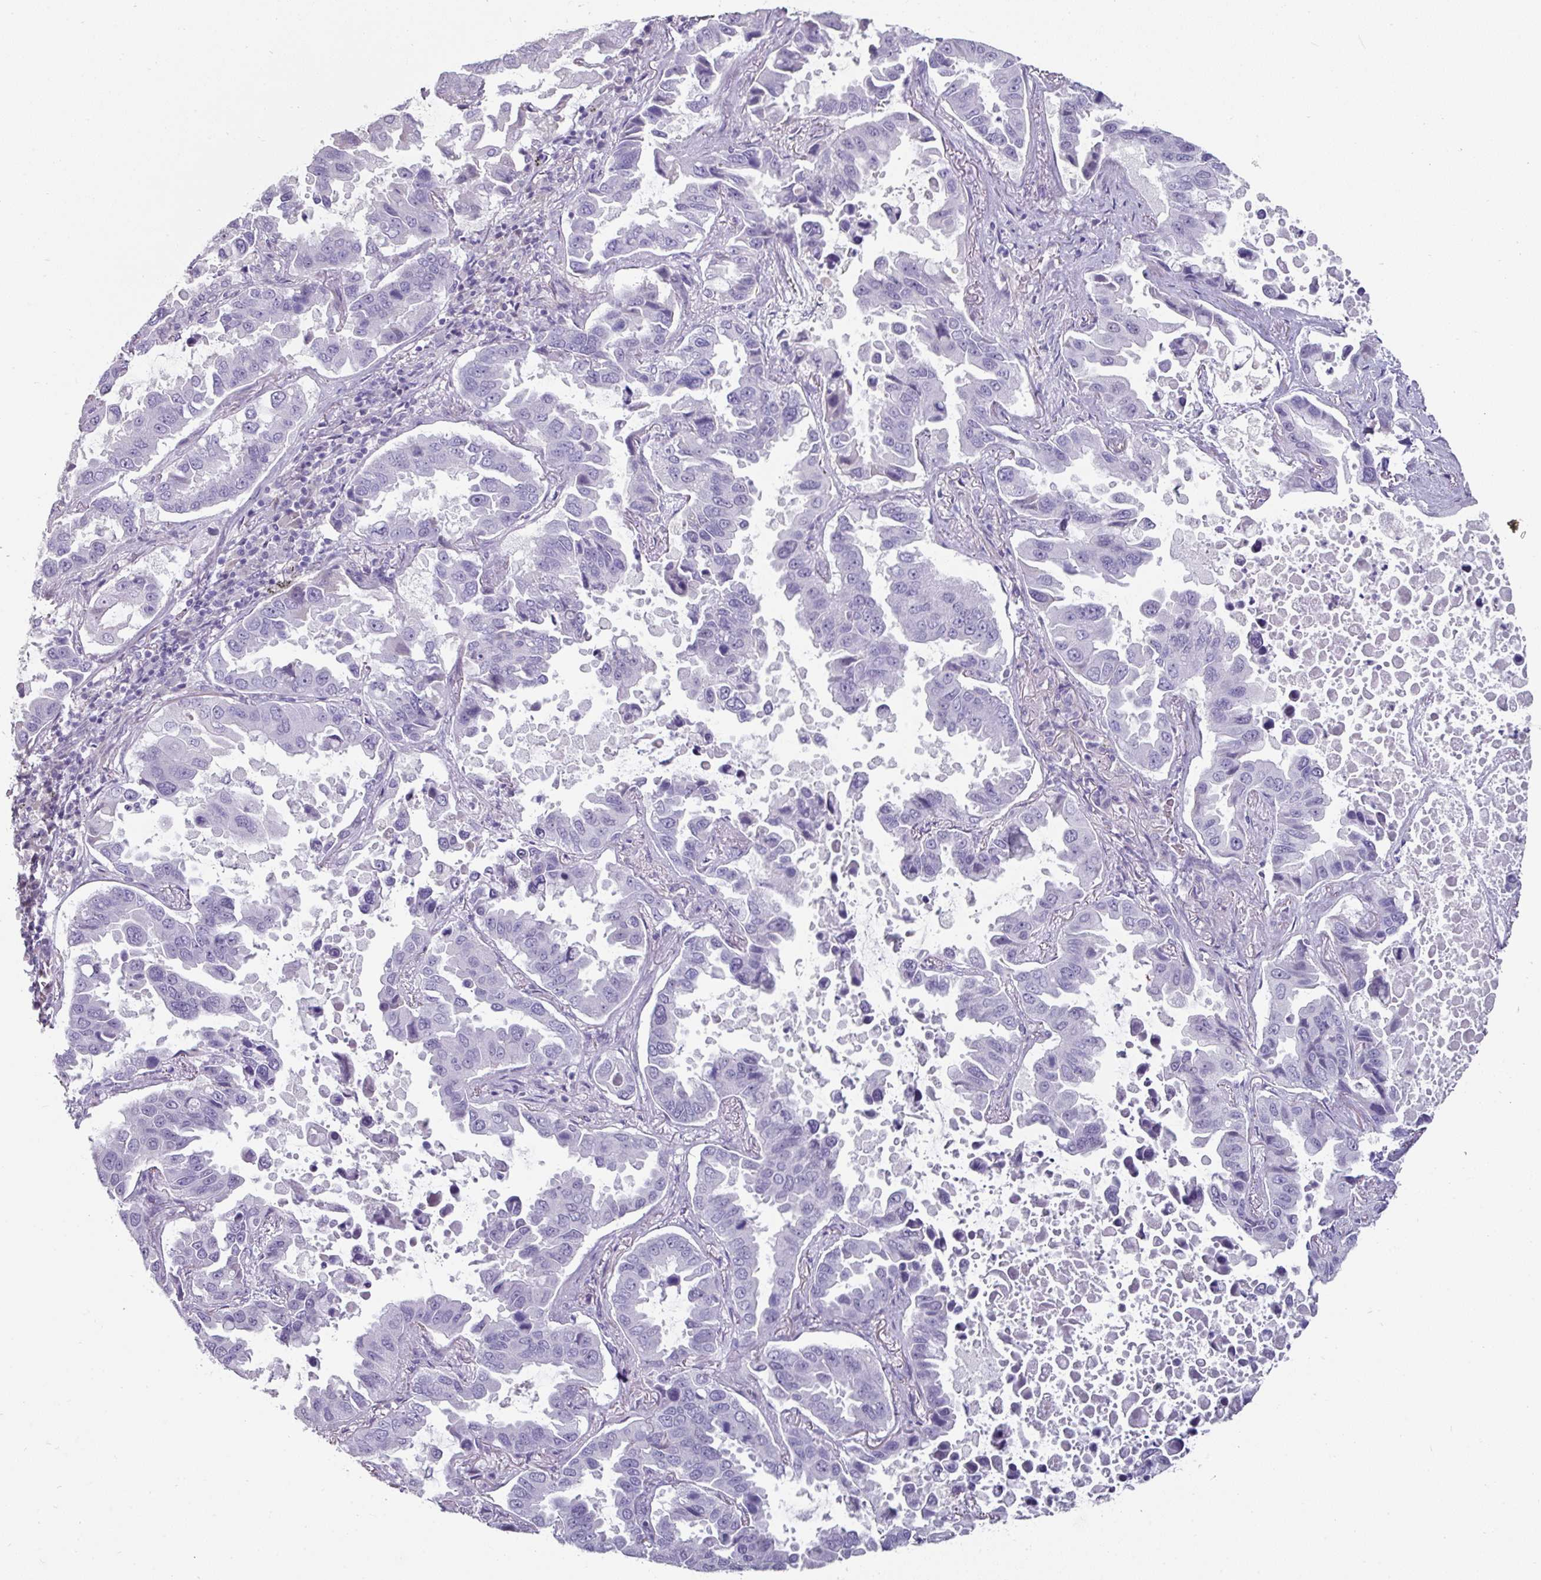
{"staining": {"intensity": "negative", "quantity": "none", "location": "none"}, "tissue": "lung cancer", "cell_type": "Tumor cells", "image_type": "cancer", "snomed": [{"axis": "morphology", "description": "Adenocarcinoma, NOS"}, {"axis": "topography", "description": "Lung"}], "caption": "IHC of human lung adenocarcinoma reveals no expression in tumor cells.", "gene": "EYA3", "patient": {"sex": "male", "age": 64}}